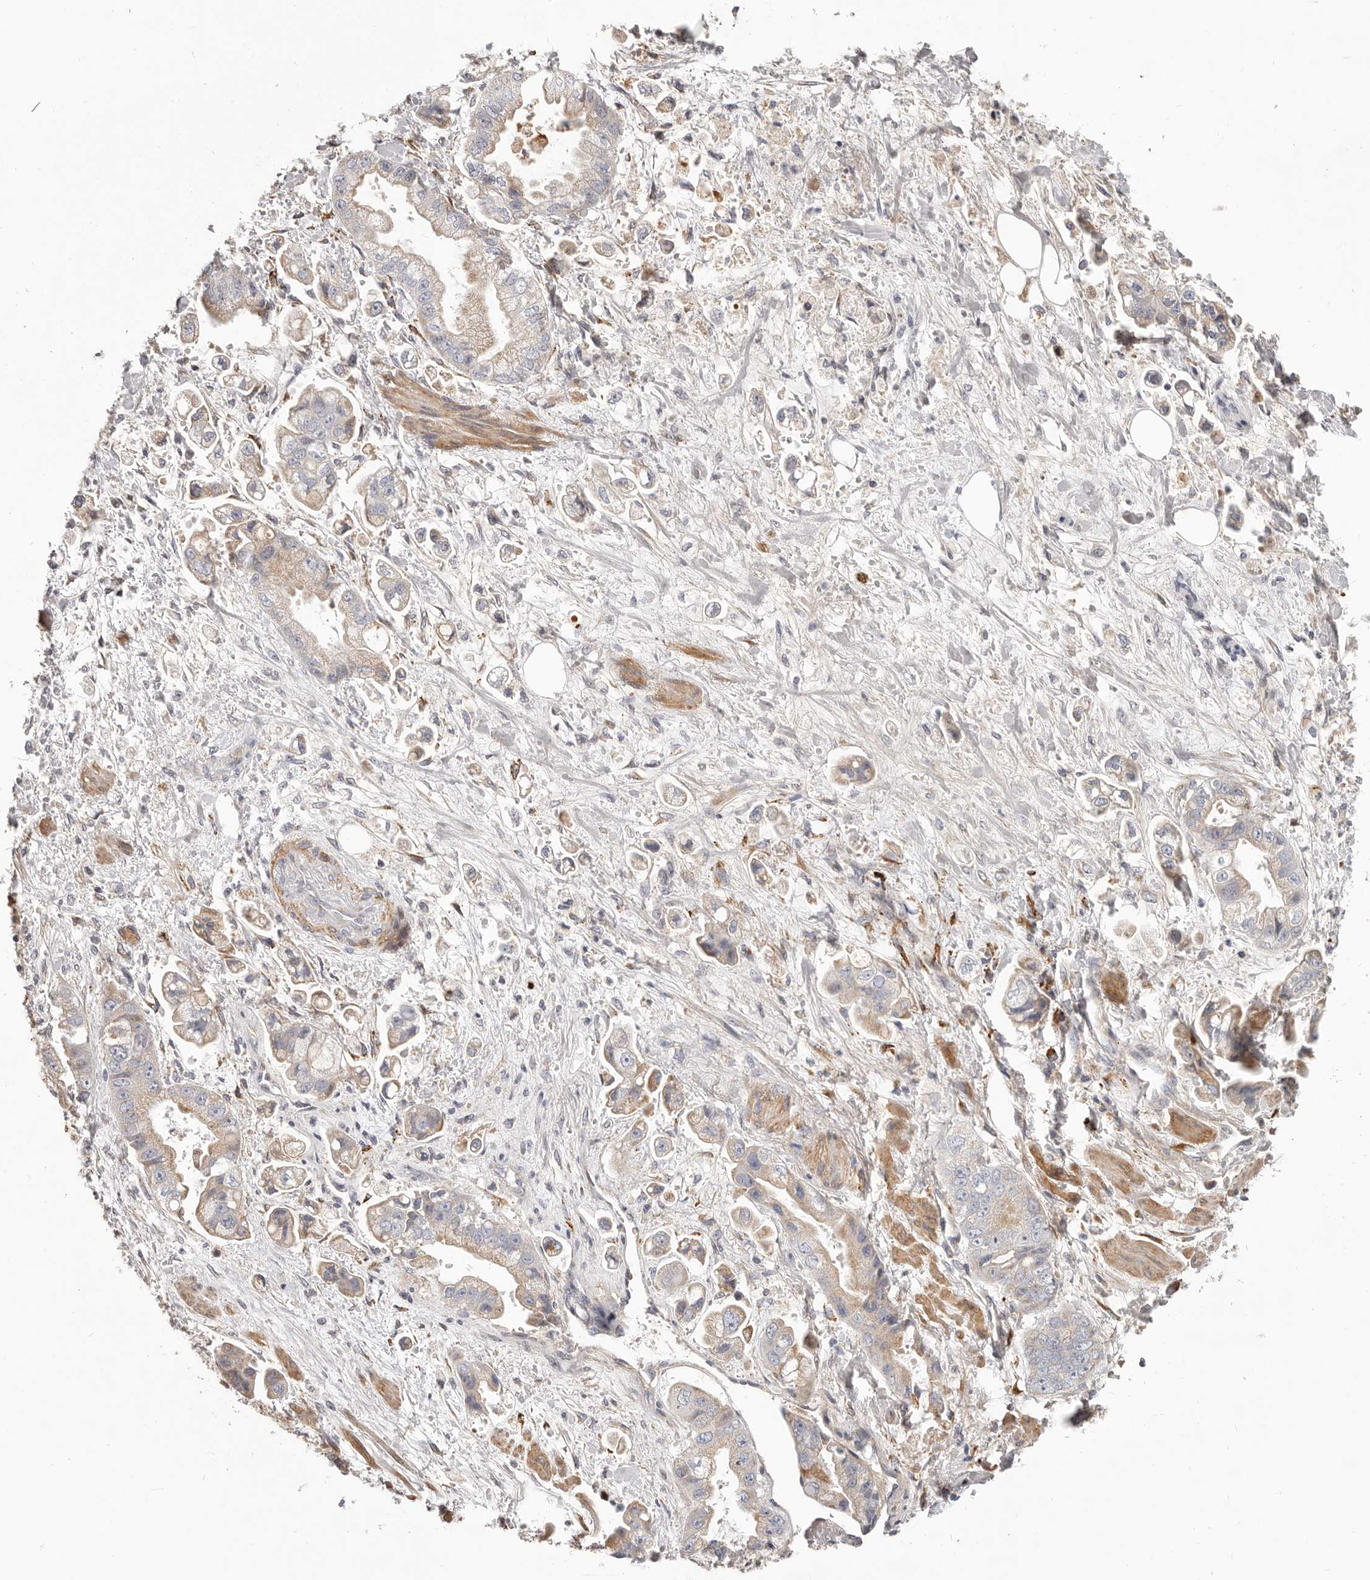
{"staining": {"intensity": "weak", "quantity": "25%-75%", "location": "cytoplasmic/membranous"}, "tissue": "stomach cancer", "cell_type": "Tumor cells", "image_type": "cancer", "snomed": [{"axis": "morphology", "description": "Adenocarcinoma, NOS"}, {"axis": "topography", "description": "Stomach"}], "caption": "A high-resolution photomicrograph shows IHC staining of adenocarcinoma (stomach), which exhibits weak cytoplasmic/membranous staining in approximately 25%-75% of tumor cells. The staining is performed using DAB (3,3'-diaminobenzidine) brown chromogen to label protein expression. The nuclei are counter-stained blue using hematoxylin.", "gene": "MRPS10", "patient": {"sex": "male", "age": 62}}